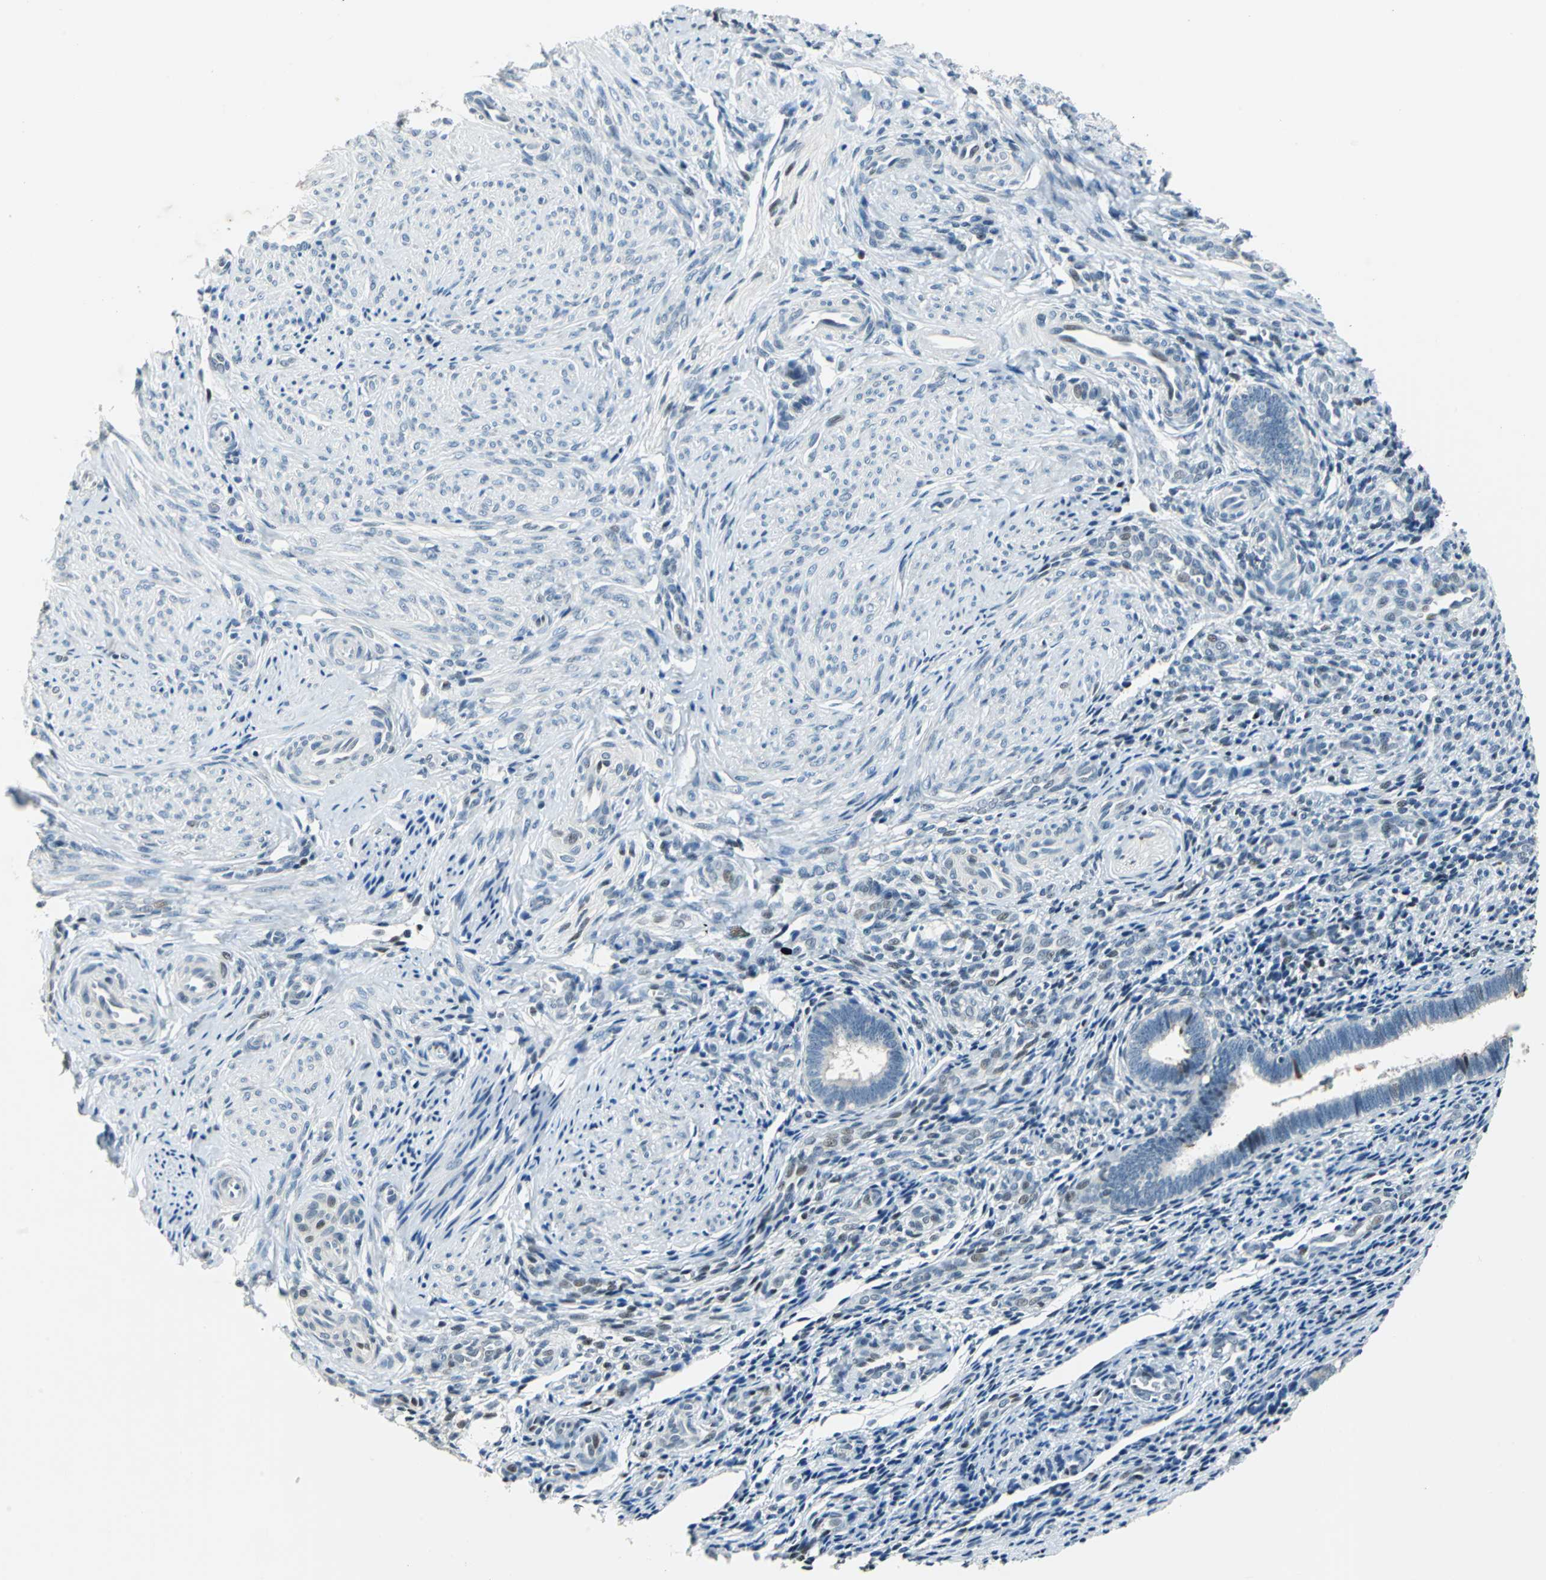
{"staining": {"intensity": "negative", "quantity": "none", "location": "none"}, "tissue": "endometrium", "cell_type": "Cells in endometrial stroma", "image_type": "normal", "snomed": [{"axis": "morphology", "description": "Normal tissue, NOS"}, {"axis": "topography", "description": "Endometrium"}], "caption": "IHC histopathology image of normal endometrium: human endometrium stained with DAB shows no significant protein positivity in cells in endometrial stroma.", "gene": "HCFC2", "patient": {"sex": "female", "age": 27}}